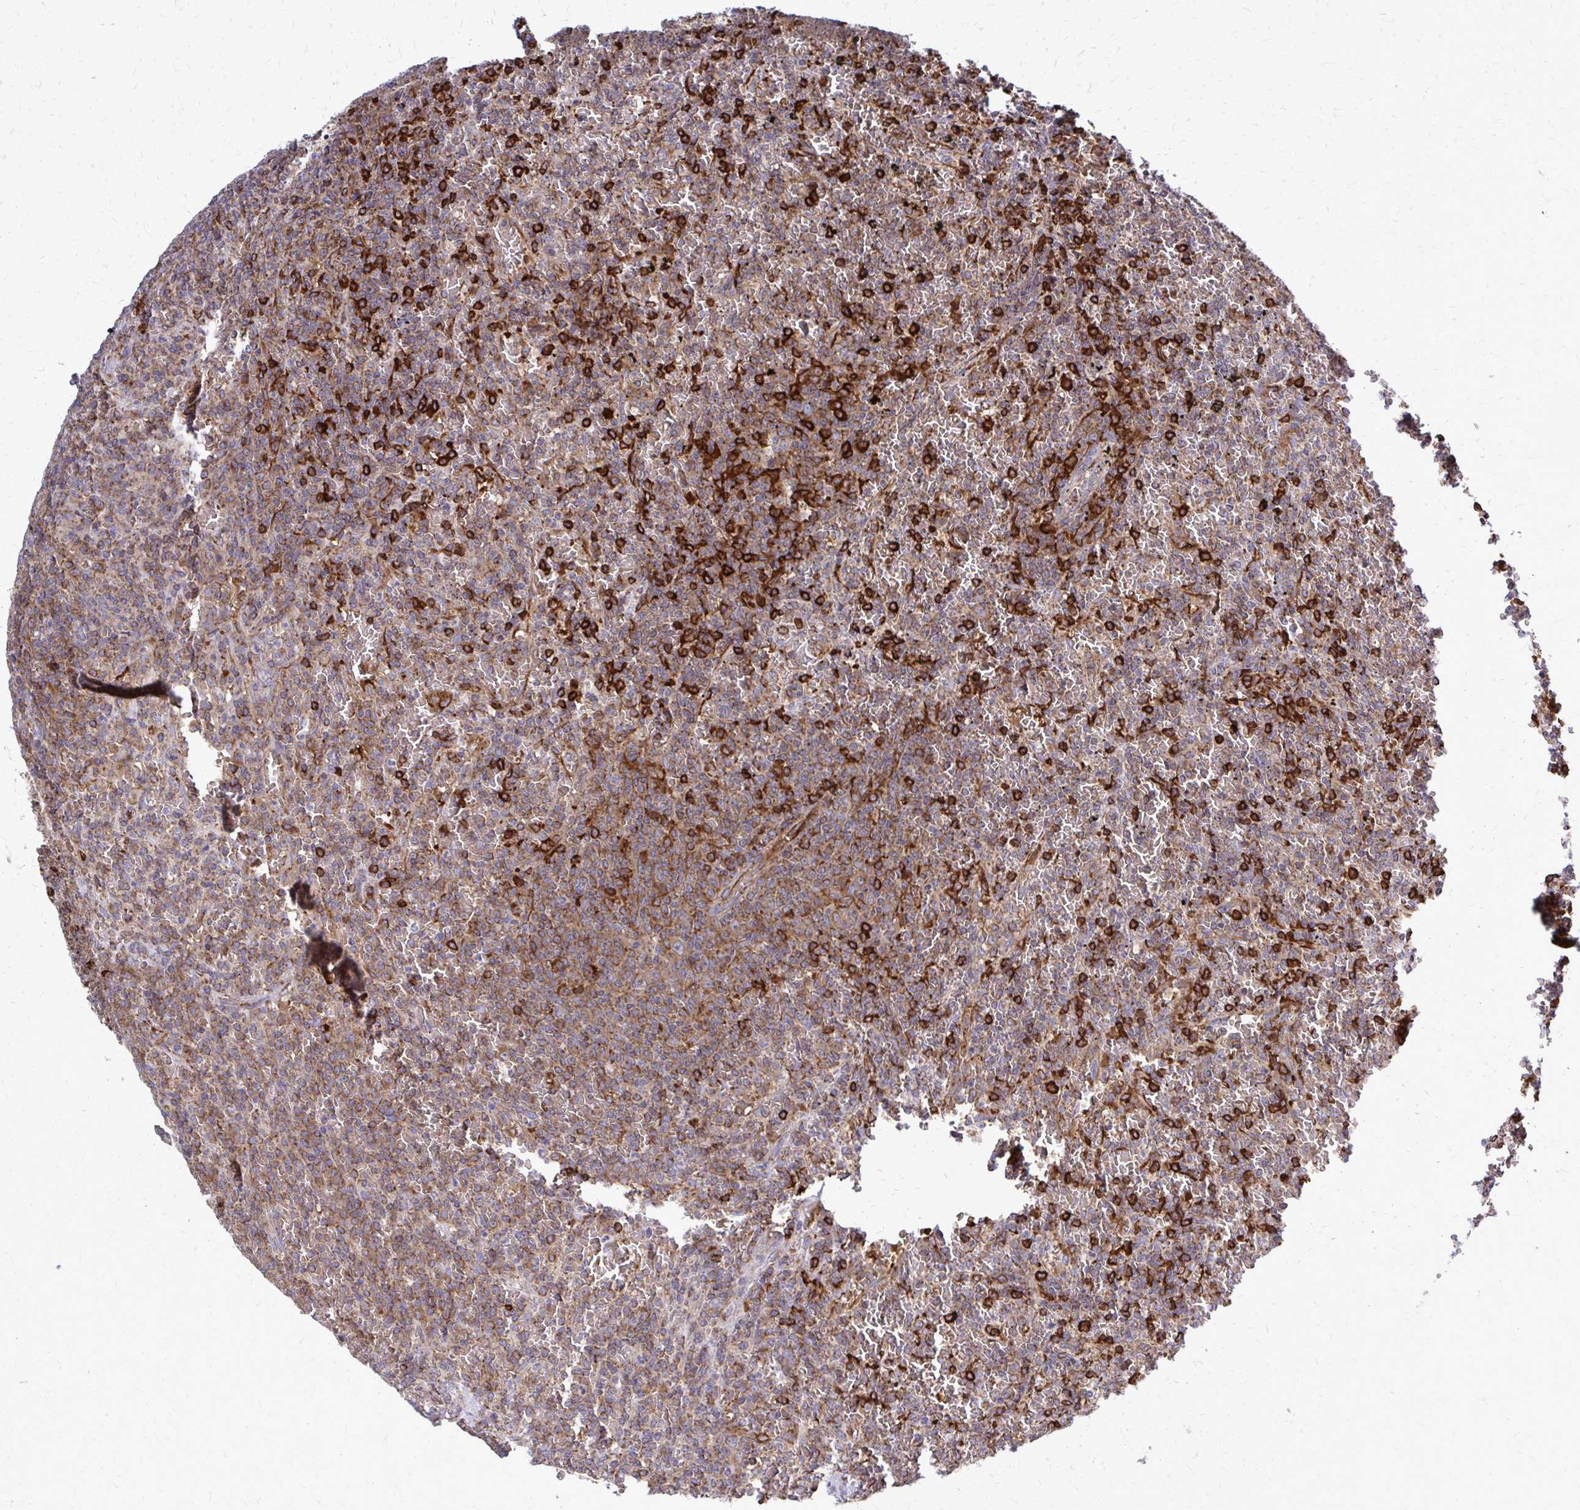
{"staining": {"intensity": "moderate", "quantity": ">75%", "location": "cytoplasmic/membranous"}, "tissue": "lymphoma", "cell_type": "Tumor cells", "image_type": "cancer", "snomed": [{"axis": "morphology", "description": "Malignant lymphoma, non-Hodgkin's type, Low grade"}, {"axis": "topography", "description": "Spleen"}], "caption": "Protein staining demonstrates moderate cytoplasmic/membranous staining in approximately >75% of tumor cells in lymphoma.", "gene": "PDK4", "patient": {"sex": "female", "age": 77}}